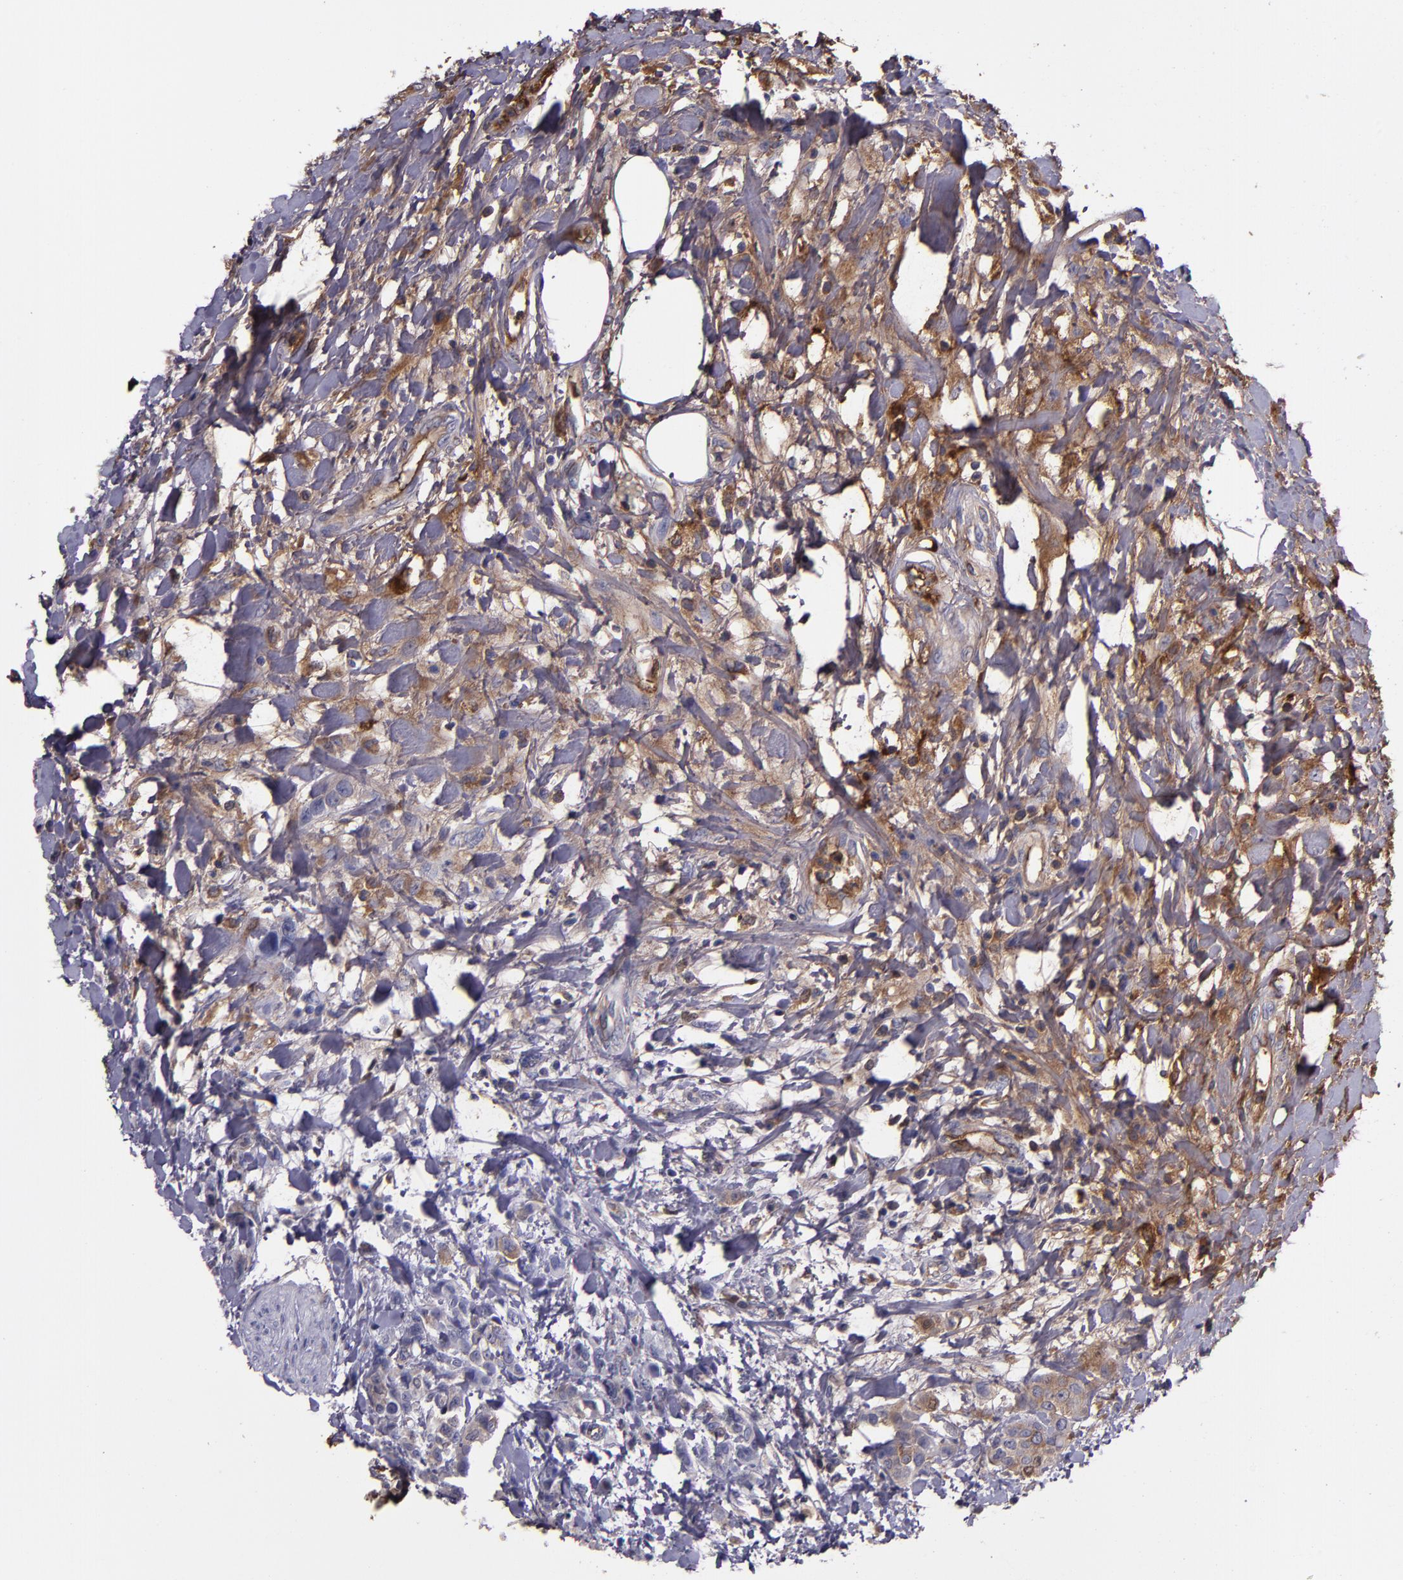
{"staining": {"intensity": "weak", "quantity": ">75%", "location": "cytoplasmic/membranous"}, "tissue": "urothelial cancer", "cell_type": "Tumor cells", "image_type": "cancer", "snomed": [{"axis": "morphology", "description": "Urothelial carcinoma, High grade"}, {"axis": "topography", "description": "Urinary bladder"}], "caption": "Tumor cells display low levels of weak cytoplasmic/membranous staining in about >75% of cells in human urothelial cancer.", "gene": "A2M", "patient": {"sex": "male", "age": 56}}